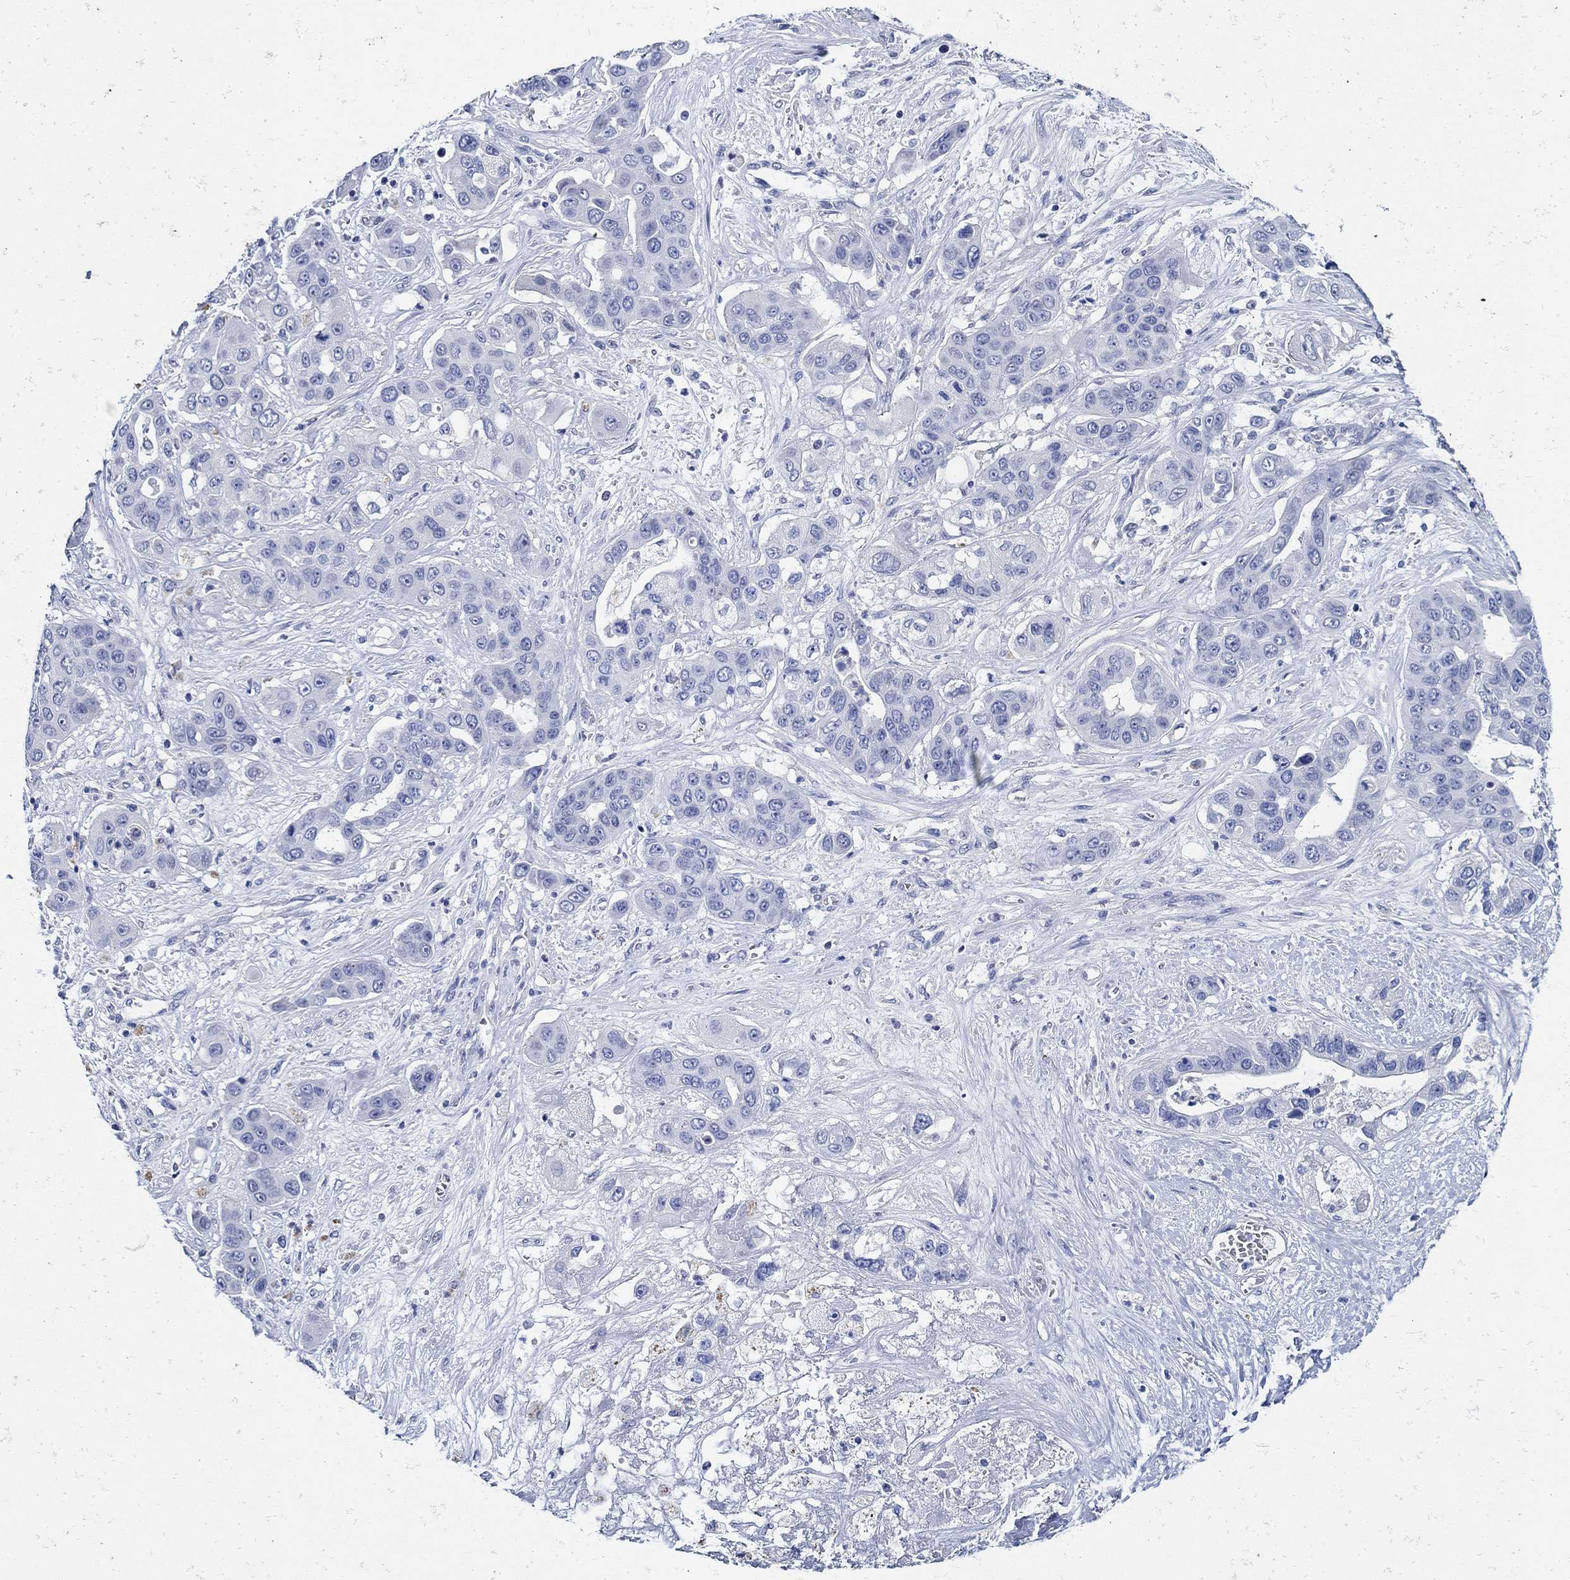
{"staining": {"intensity": "negative", "quantity": "none", "location": "none"}, "tissue": "liver cancer", "cell_type": "Tumor cells", "image_type": "cancer", "snomed": [{"axis": "morphology", "description": "Cholangiocarcinoma"}, {"axis": "topography", "description": "Liver"}], "caption": "Tumor cells are negative for brown protein staining in liver cancer.", "gene": "NOS1", "patient": {"sex": "female", "age": 52}}